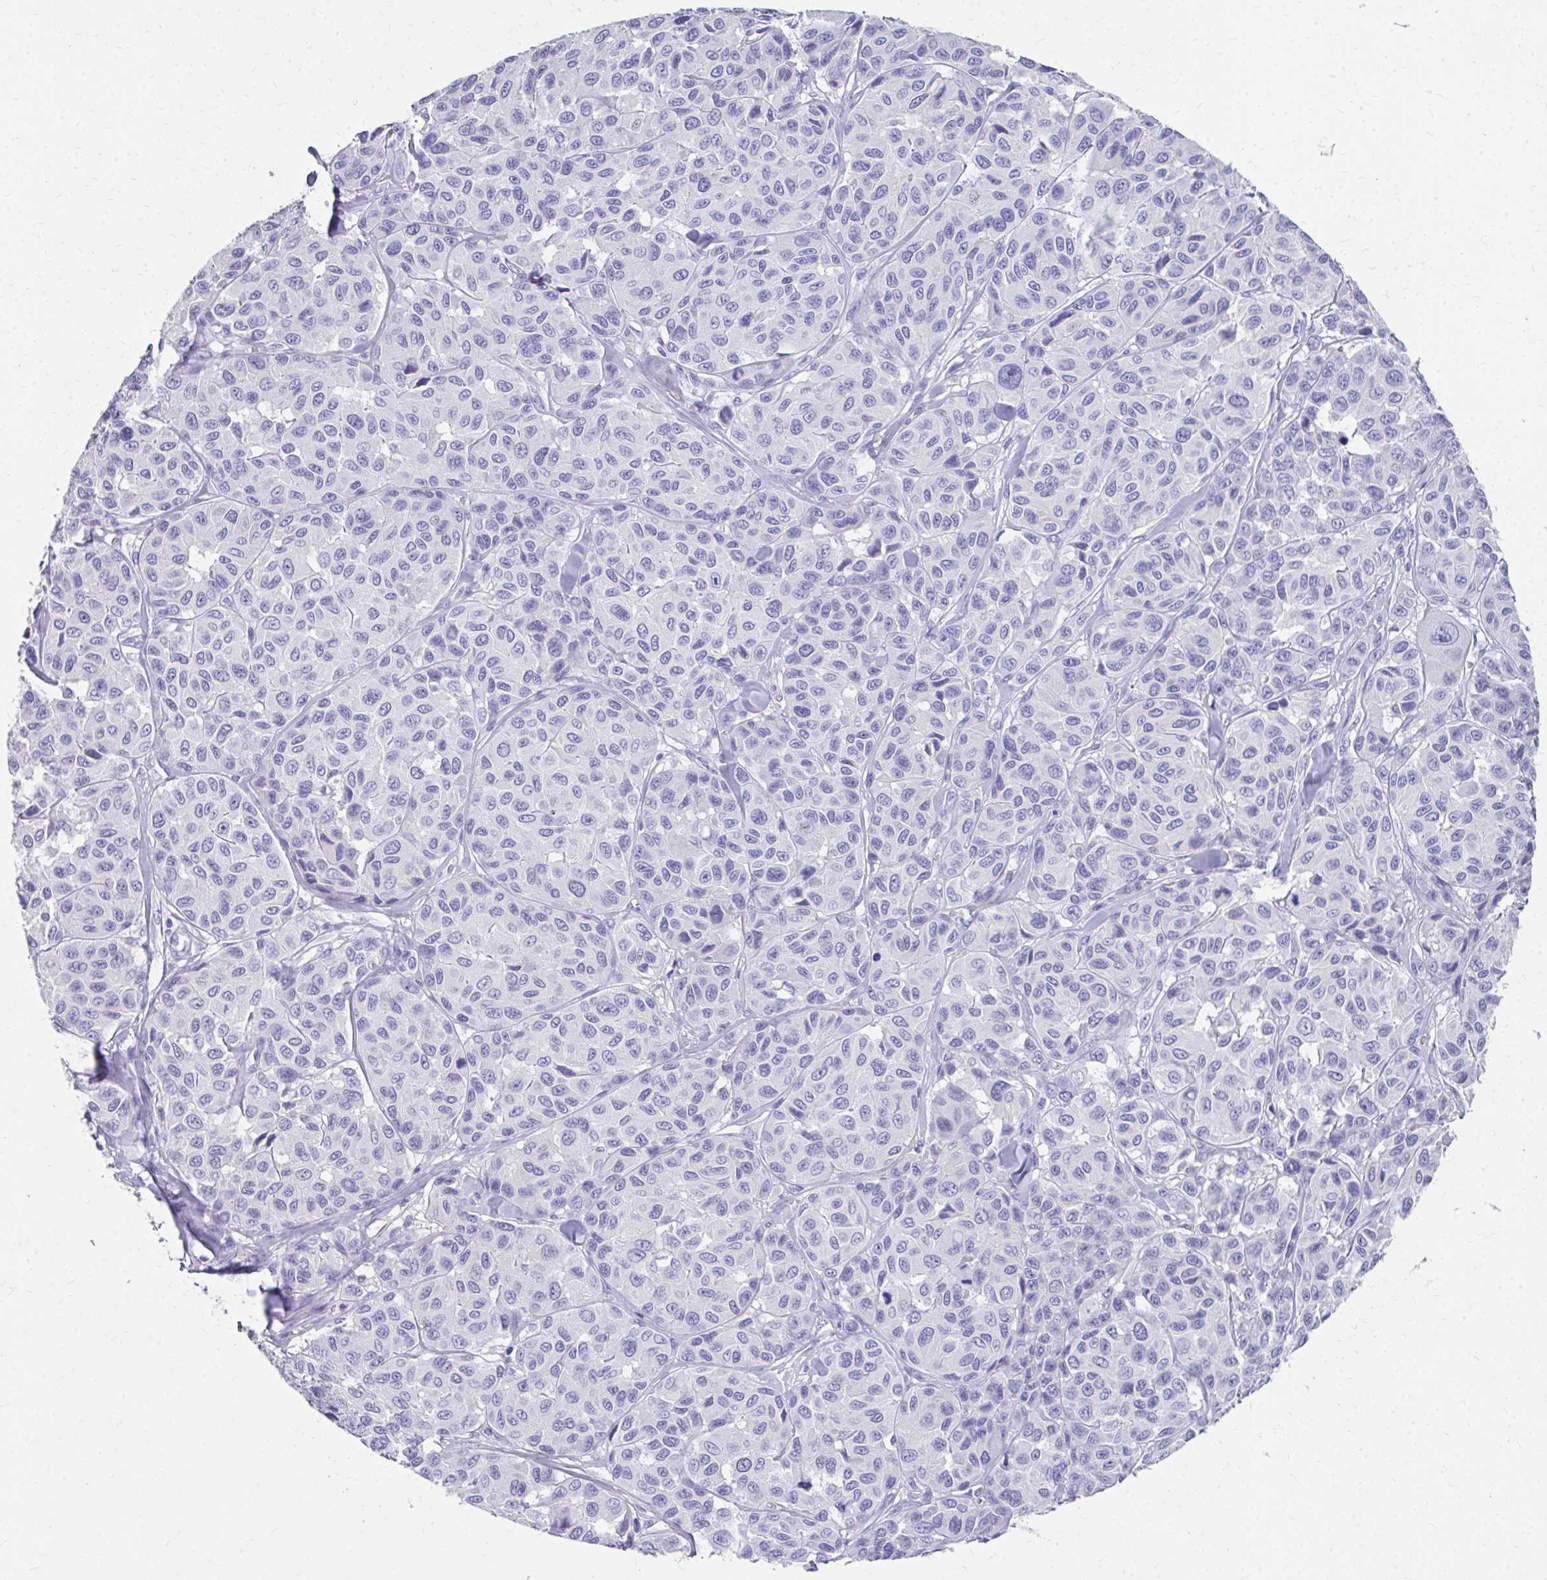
{"staining": {"intensity": "negative", "quantity": "none", "location": "none"}, "tissue": "melanoma", "cell_type": "Tumor cells", "image_type": "cancer", "snomed": [{"axis": "morphology", "description": "Malignant melanoma, NOS"}, {"axis": "topography", "description": "Skin"}], "caption": "Malignant melanoma was stained to show a protein in brown. There is no significant expression in tumor cells.", "gene": "CFH", "patient": {"sex": "female", "age": 66}}